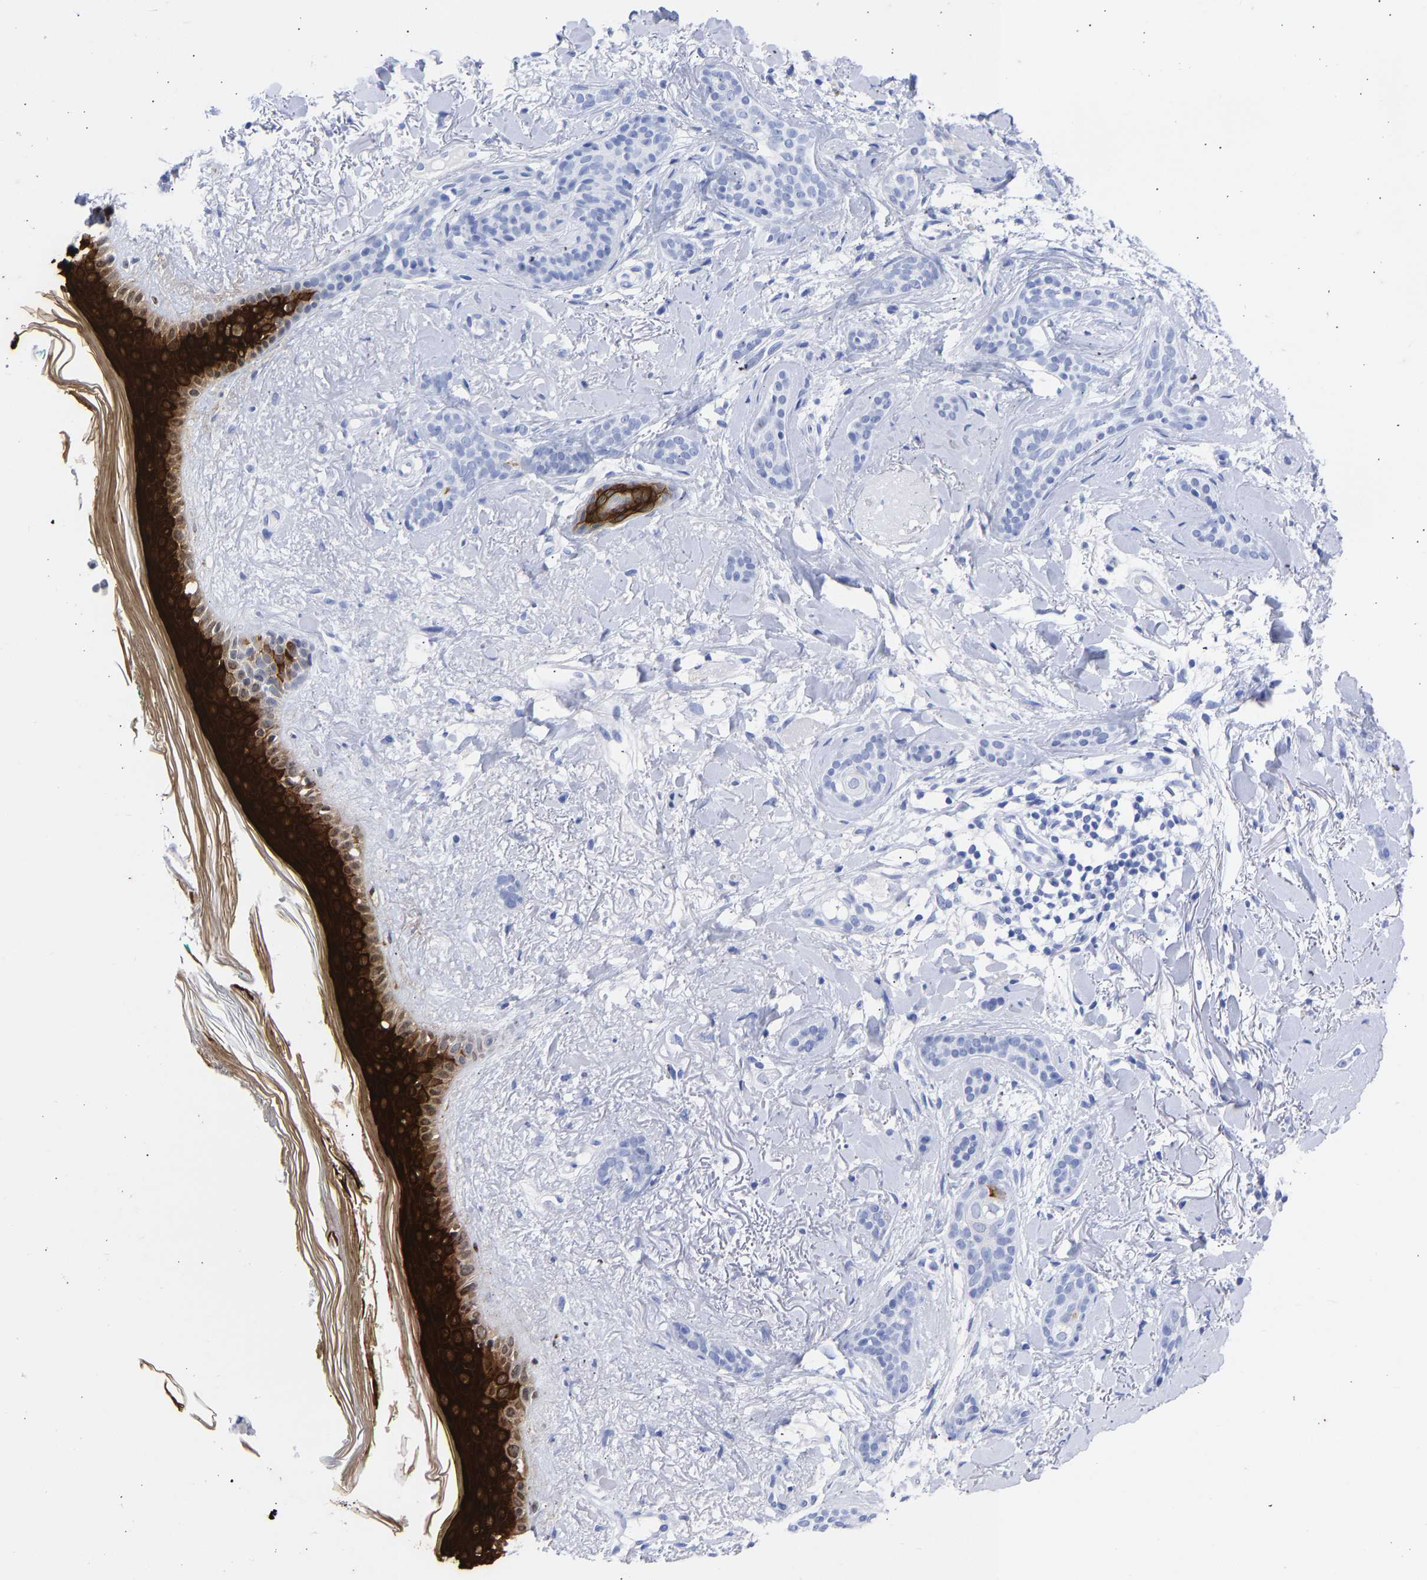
{"staining": {"intensity": "negative", "quantity": "none", "location": "none"}, "tissue": "skin cancer", "cell_type": "Tumor cells", "image_type": "cancer", "snomed": [{"axis": "morphology", "description": "Basal cell carcinoma"}, {"axis": "morphology", "description": "Adnexal tumor, benign"}, {"axis": "topography", "description": "Skin"}], "caption": "This is a image of immunohistochemistry staining of skin cancer, which shows no expression in tumor cells. (Stains: DAB (3,3'-diaminobenzidine) immunohistochemistry (IHC) with hematoxylin counter stain, Microscopy: brightfield microscopy at high magnification).", "gene": "KRT1", "patient": {"sex": "female", "age": 42}}